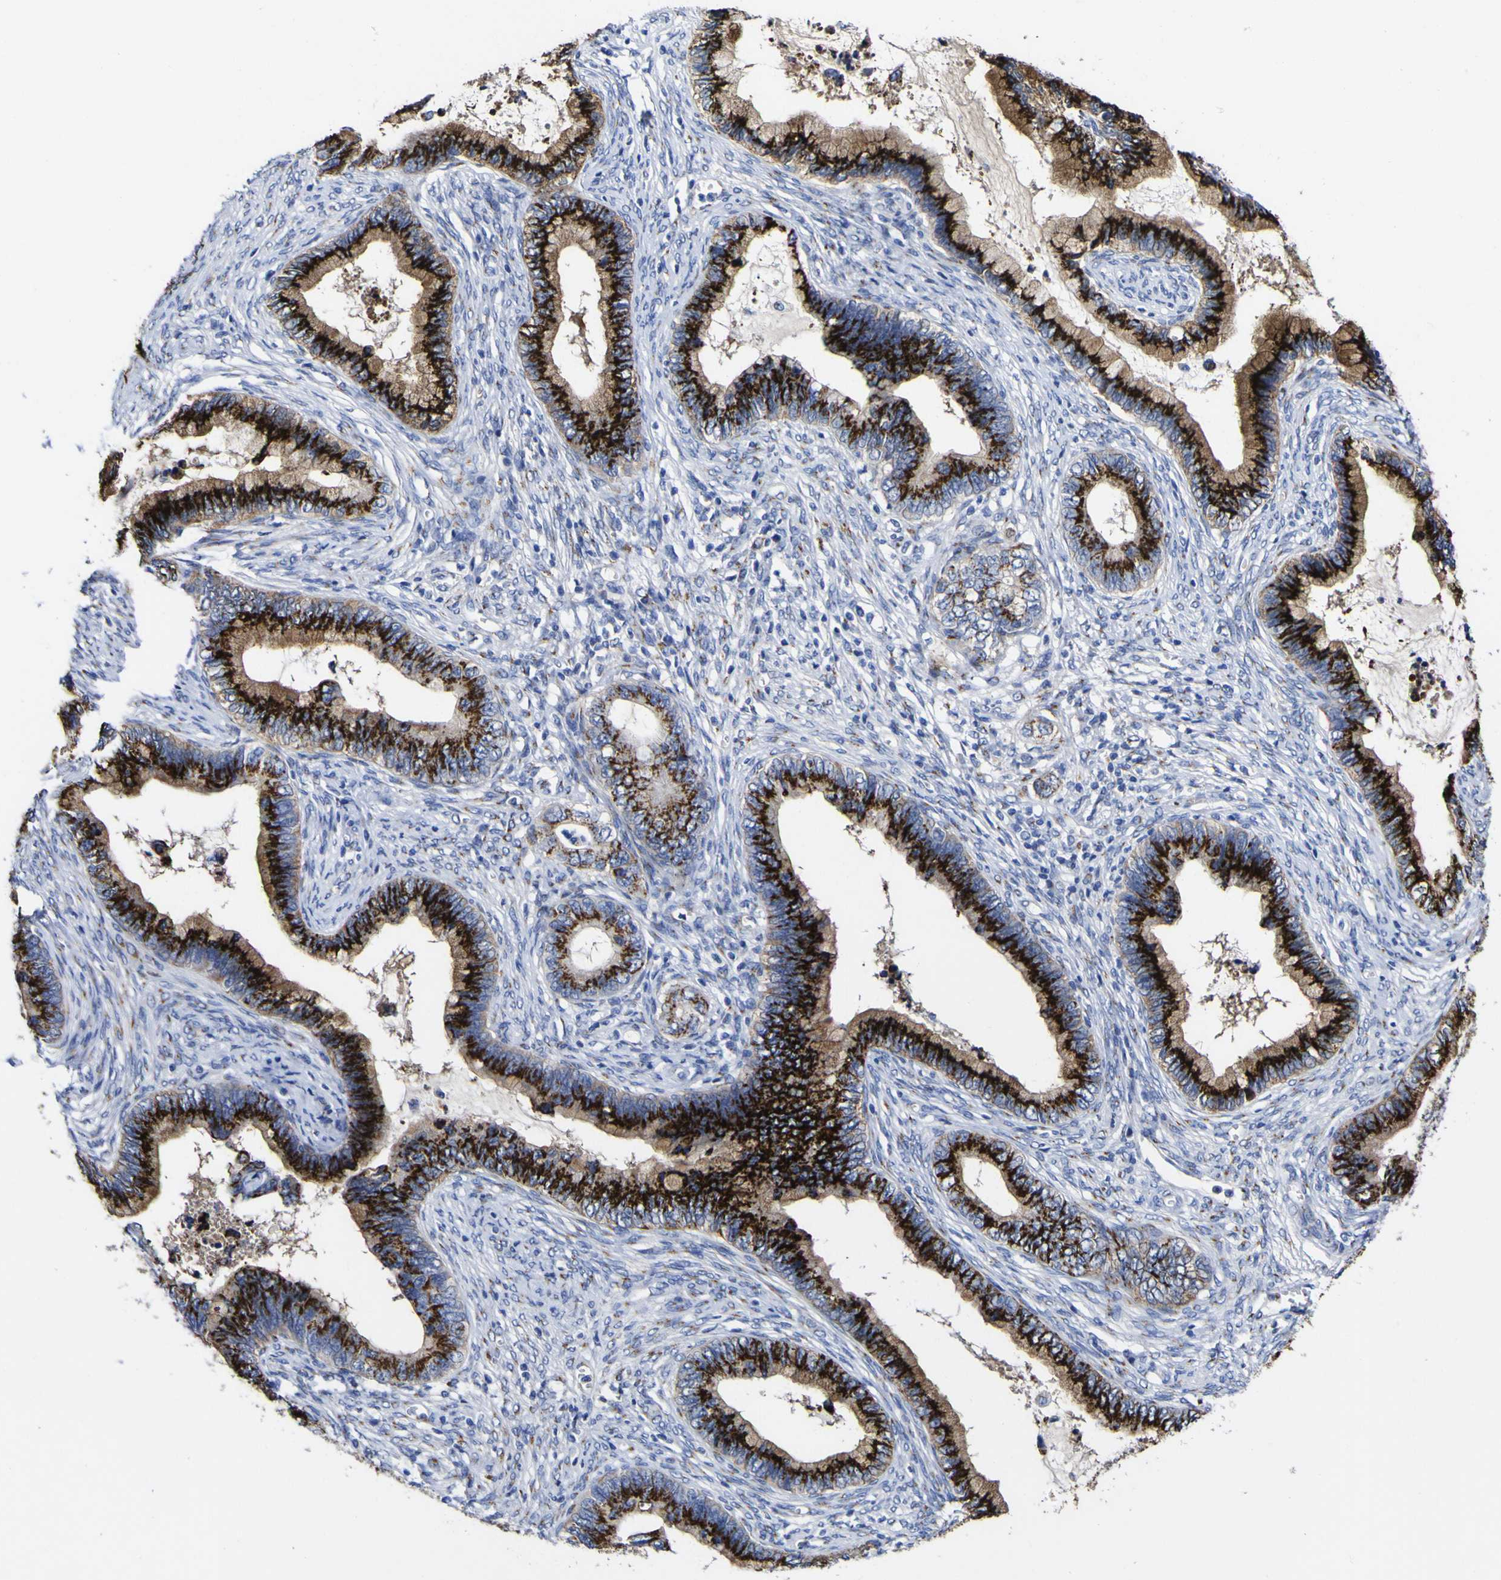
{"staining": {"intensity": "strong", "quantity": ">75%", "location": "cytoplasmic/membranous"}, "tissue": "cervical cancer", "cell_type": "Tumor cells", "image_type": "cancer", "snomed": [{"axis": "morphology", "description": "Adenocarcinoma, NOS"}, {"axis": "topography", "description": "Cervix"}], "caption": "DAB (3,3'-diaminobenzidine) immunohistochemical staining of human cervical adenocarcinoma shows strong cytoplasmic/membranous protein staining in about >75% of tumor cells.", "gene": "GOLM1", "patient": {"sex": "female", "age": 44}}